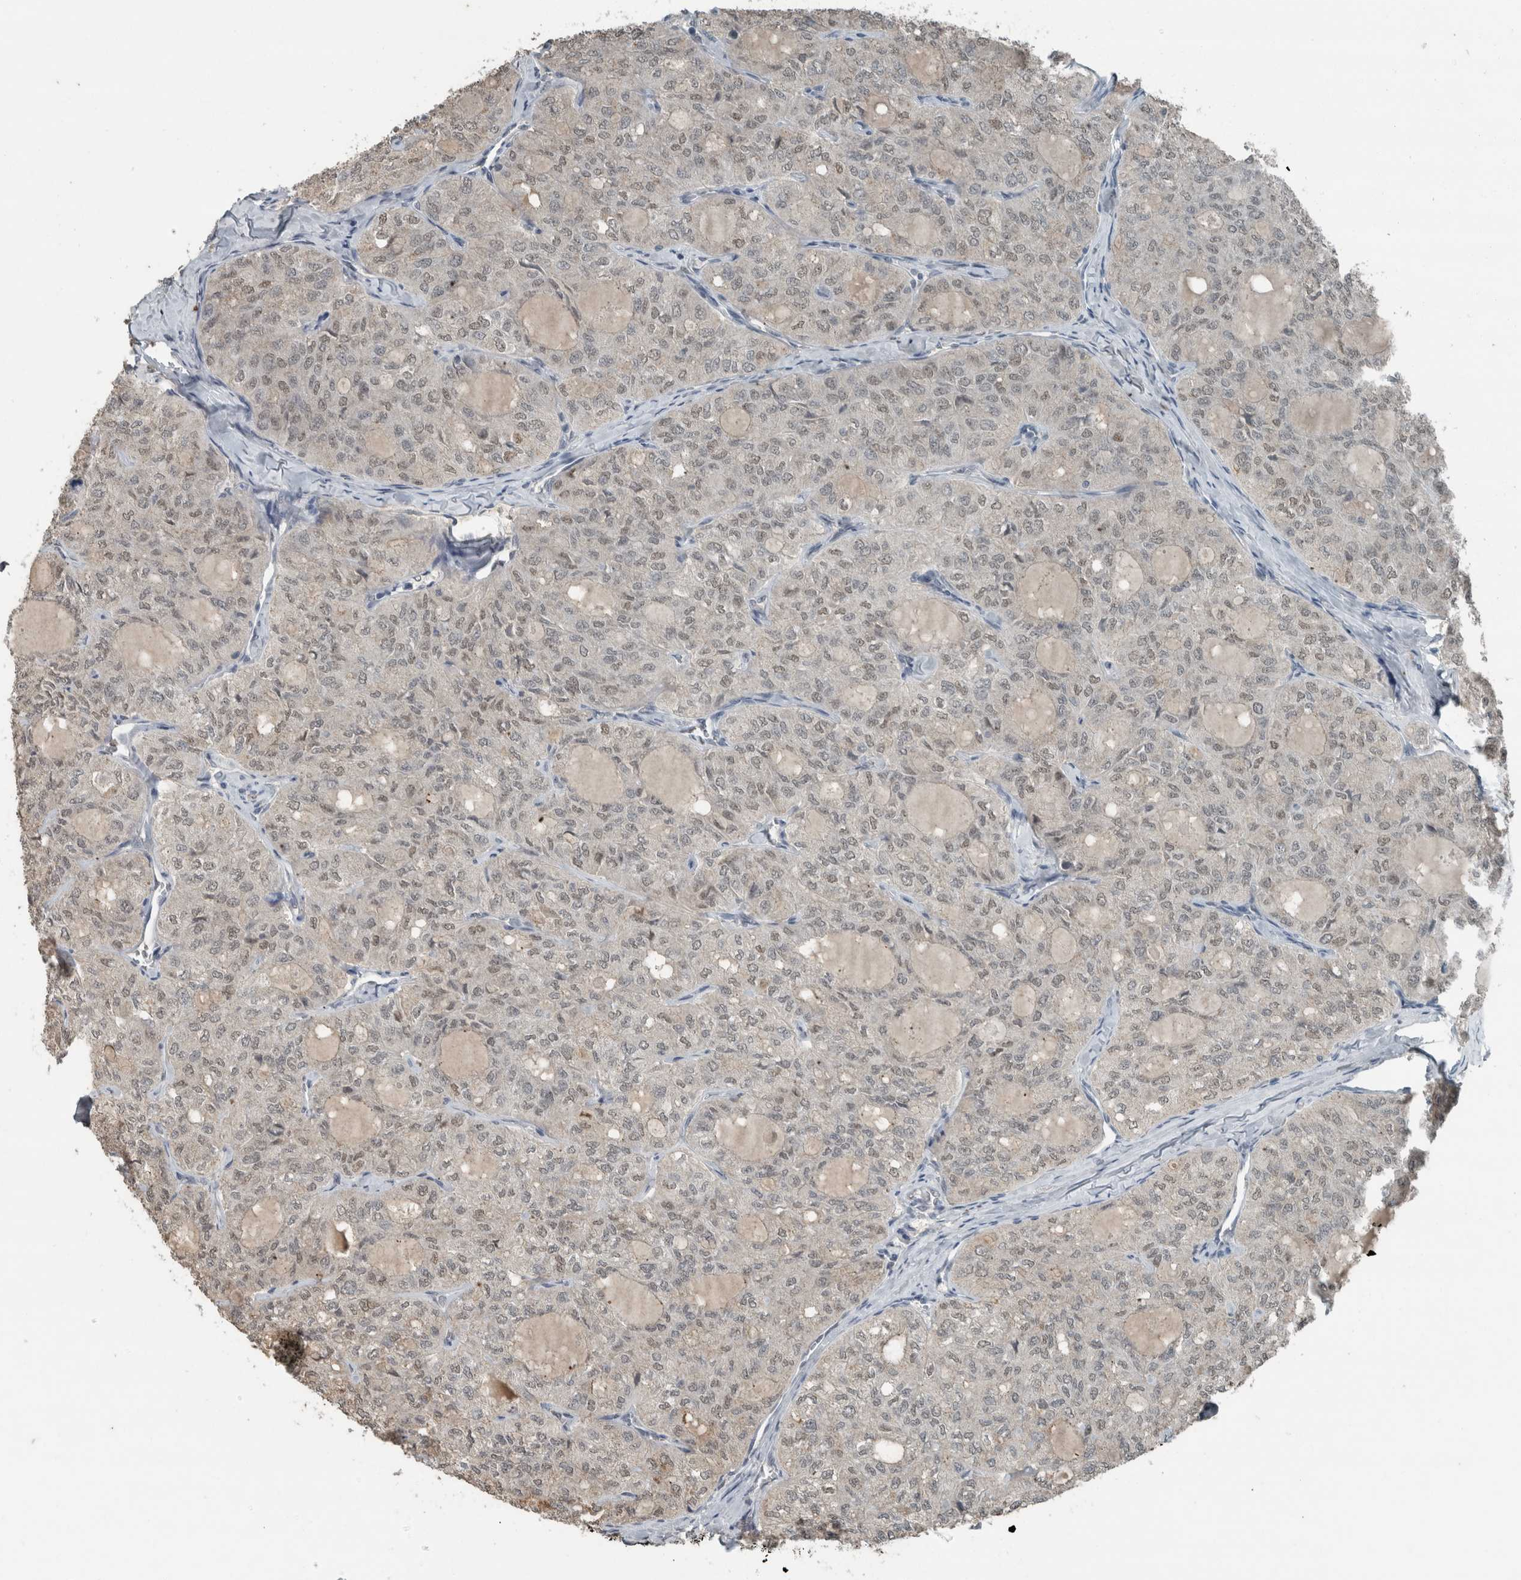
{"staining": {"intensity": "weak", "quantity": ">75%", "location": "nuclear"}, "tissue": "thyroid cancer", "cell_type": "Tumor cells", "image_type": "cancer", "snomed": [{"axis": "morphology", "description": "Follicular adenoma carcinoma, NOS"}, {"axis": "topography", "description": "Thyroid gland"}], "caption": "DAB immunohistochemical staining of human thyroid cancer (follicular adenoma carcinoma) exhibits weak nuclear protein staining in about >75% of tumor cells.", "gene": "ZNF24", "patient": {"sex": "male", "age": 75}}